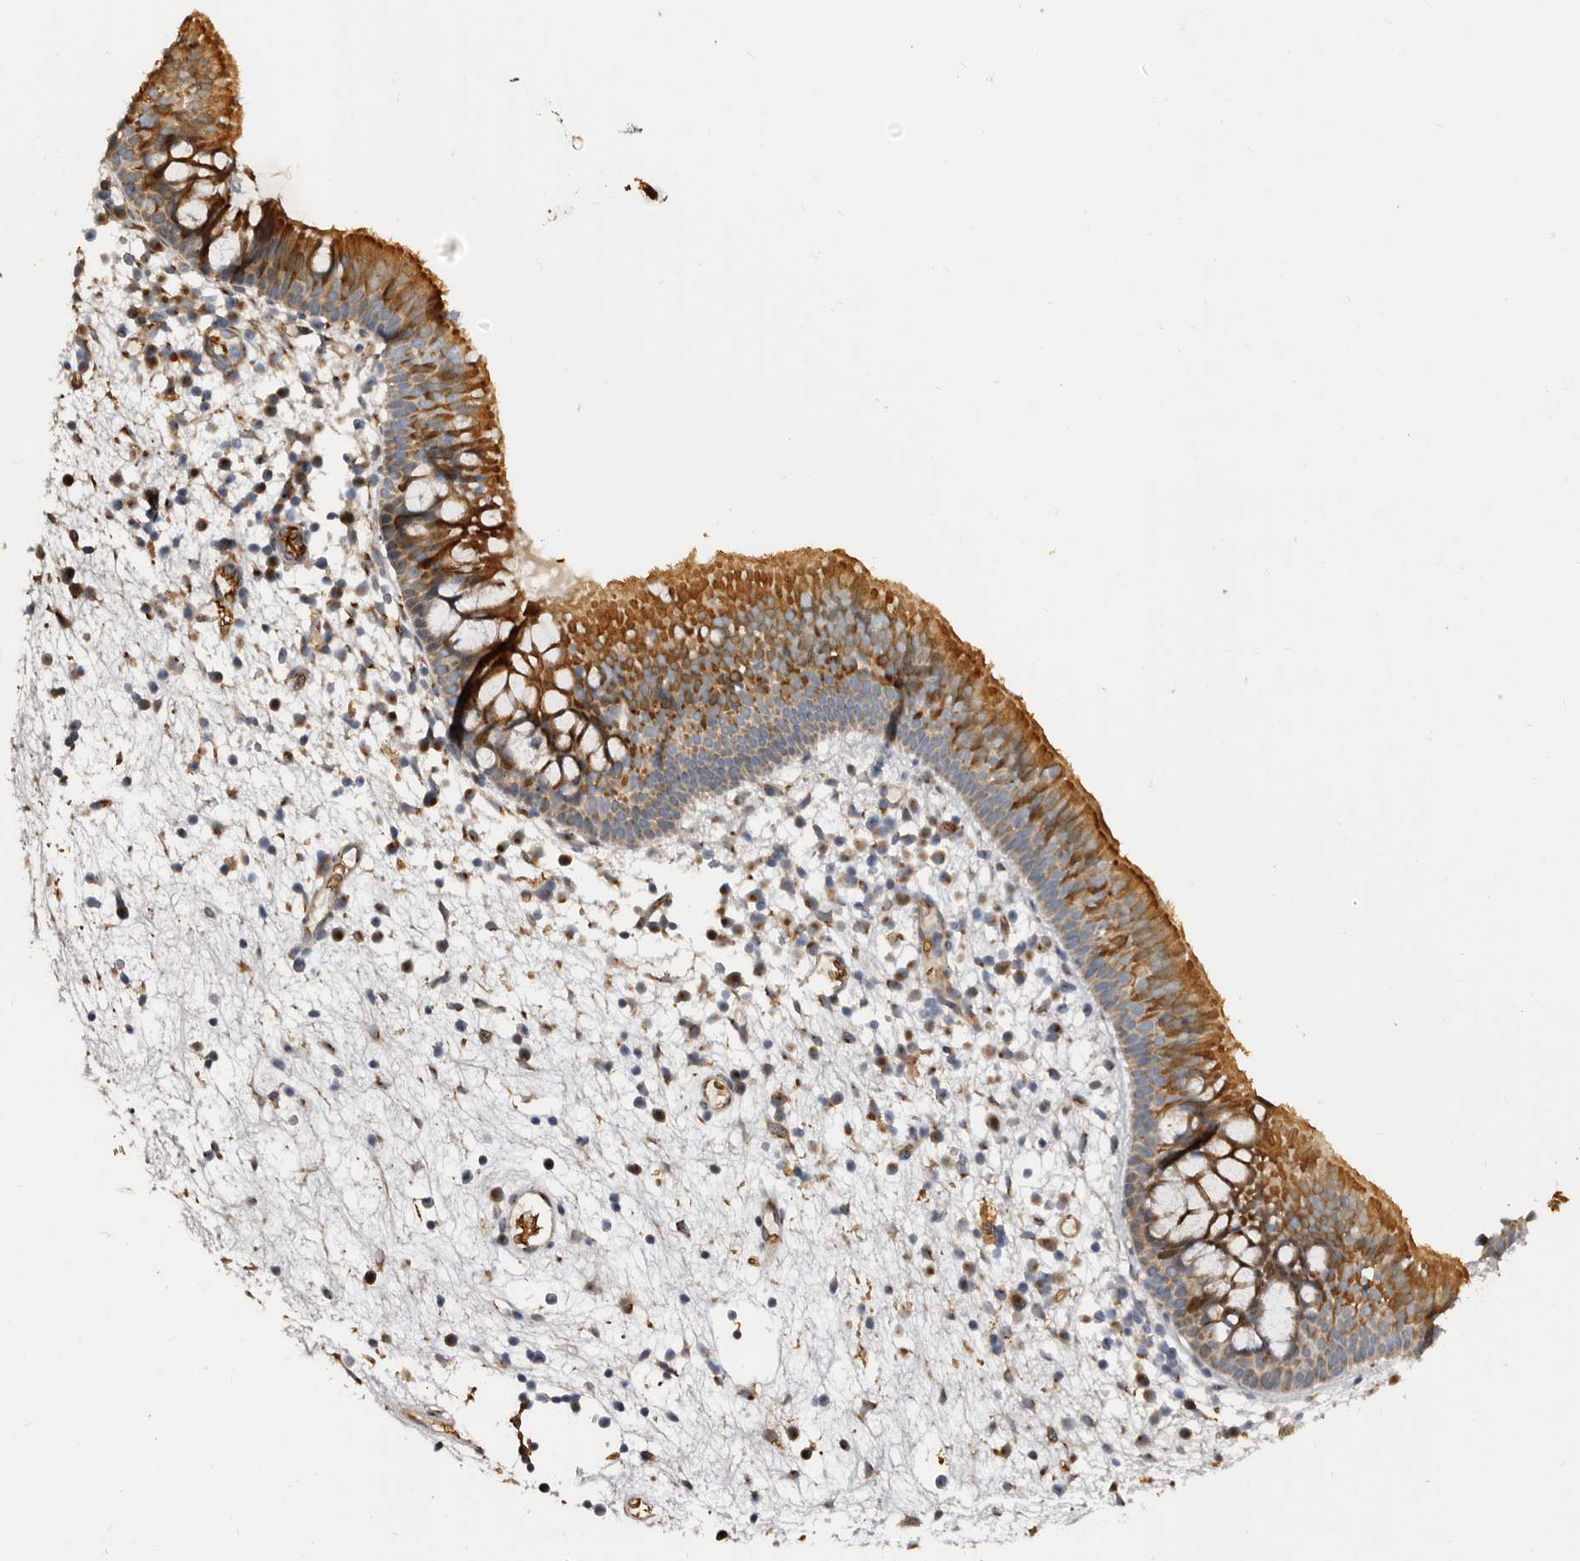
{"staining": {"intensity": "strong", "quantity": ">75%", "location": "cytoplasmic/membranous"}, "tissue": "nasopharynx", "cell_type": "Respiratory epithelial cells", "image_type": "normal", "snomed": [{"axis": "morphology", "description": "Normal tissue, NOS"}, {"axis": "morphology", "description": "Inflammation, NOS"}, {"axis": "morphology", "description": "Malignant melanoma, Metastatic site"}, {"axis": "topography", "description": "Nasopharynx"}], "caption": "Immunohistochemical staining of normal nasopharynx shows strong cytoplasmic/membranous protein positivity in approximately >75% of respiratory epithelial cells.", "gene": "ENTREP1", "patient": {"sex": "male", "age": 70}}